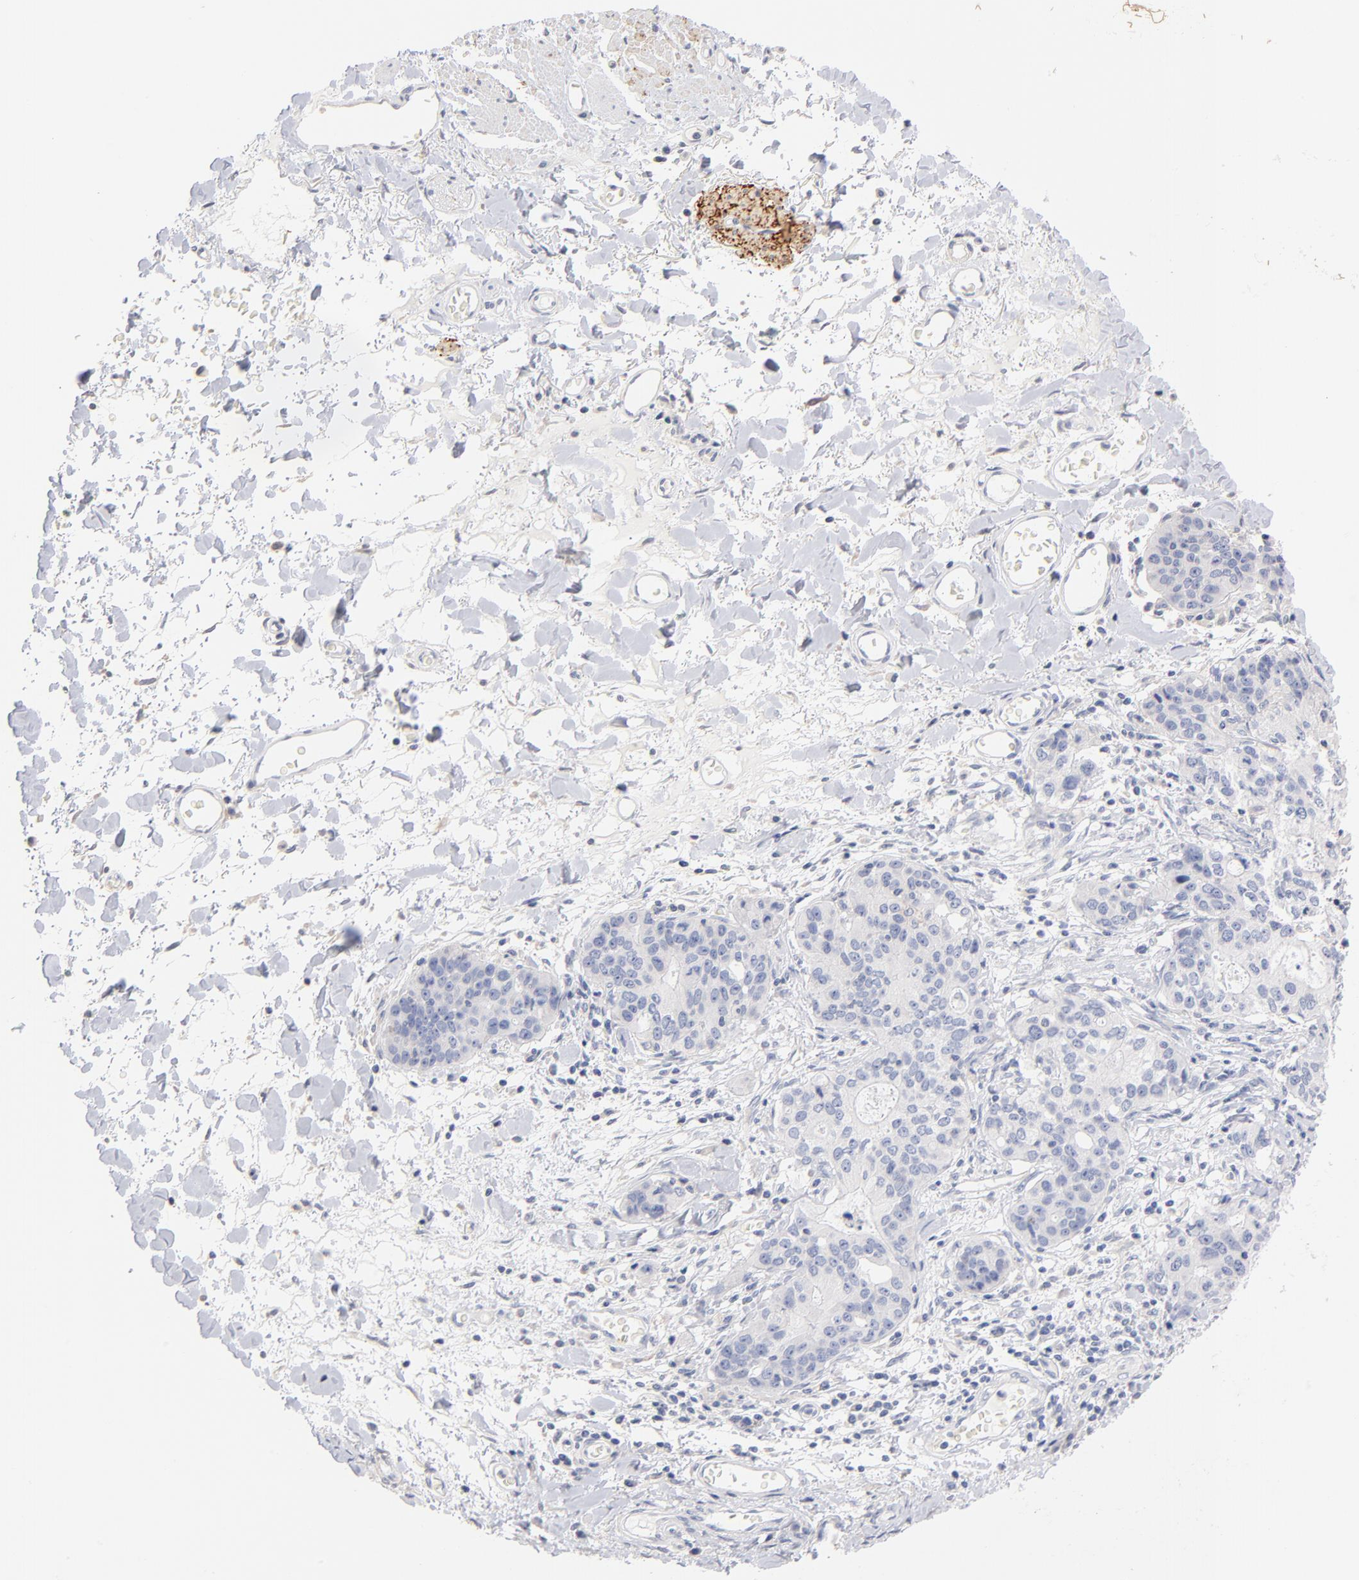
{"staining": {"intensity": "negative", "quantity": "none", "location": "none"}, "tissue": "stomach cancer", "cell_type": "Tumor cells", "image_type": "cancer", "snomed": [{"axis": "morphology", "description": "Adenocarcinoma, NOS"}, {"axis": "topography", "description": "Esophagus"}, {"axis": "topography", "description": "Stomach"}], "caption": "Tumor cells show no significant protein expression in stomach adenocarcinoma.", "gene": "ITGA8", "patient": {"sex": "male", "age": 74}}